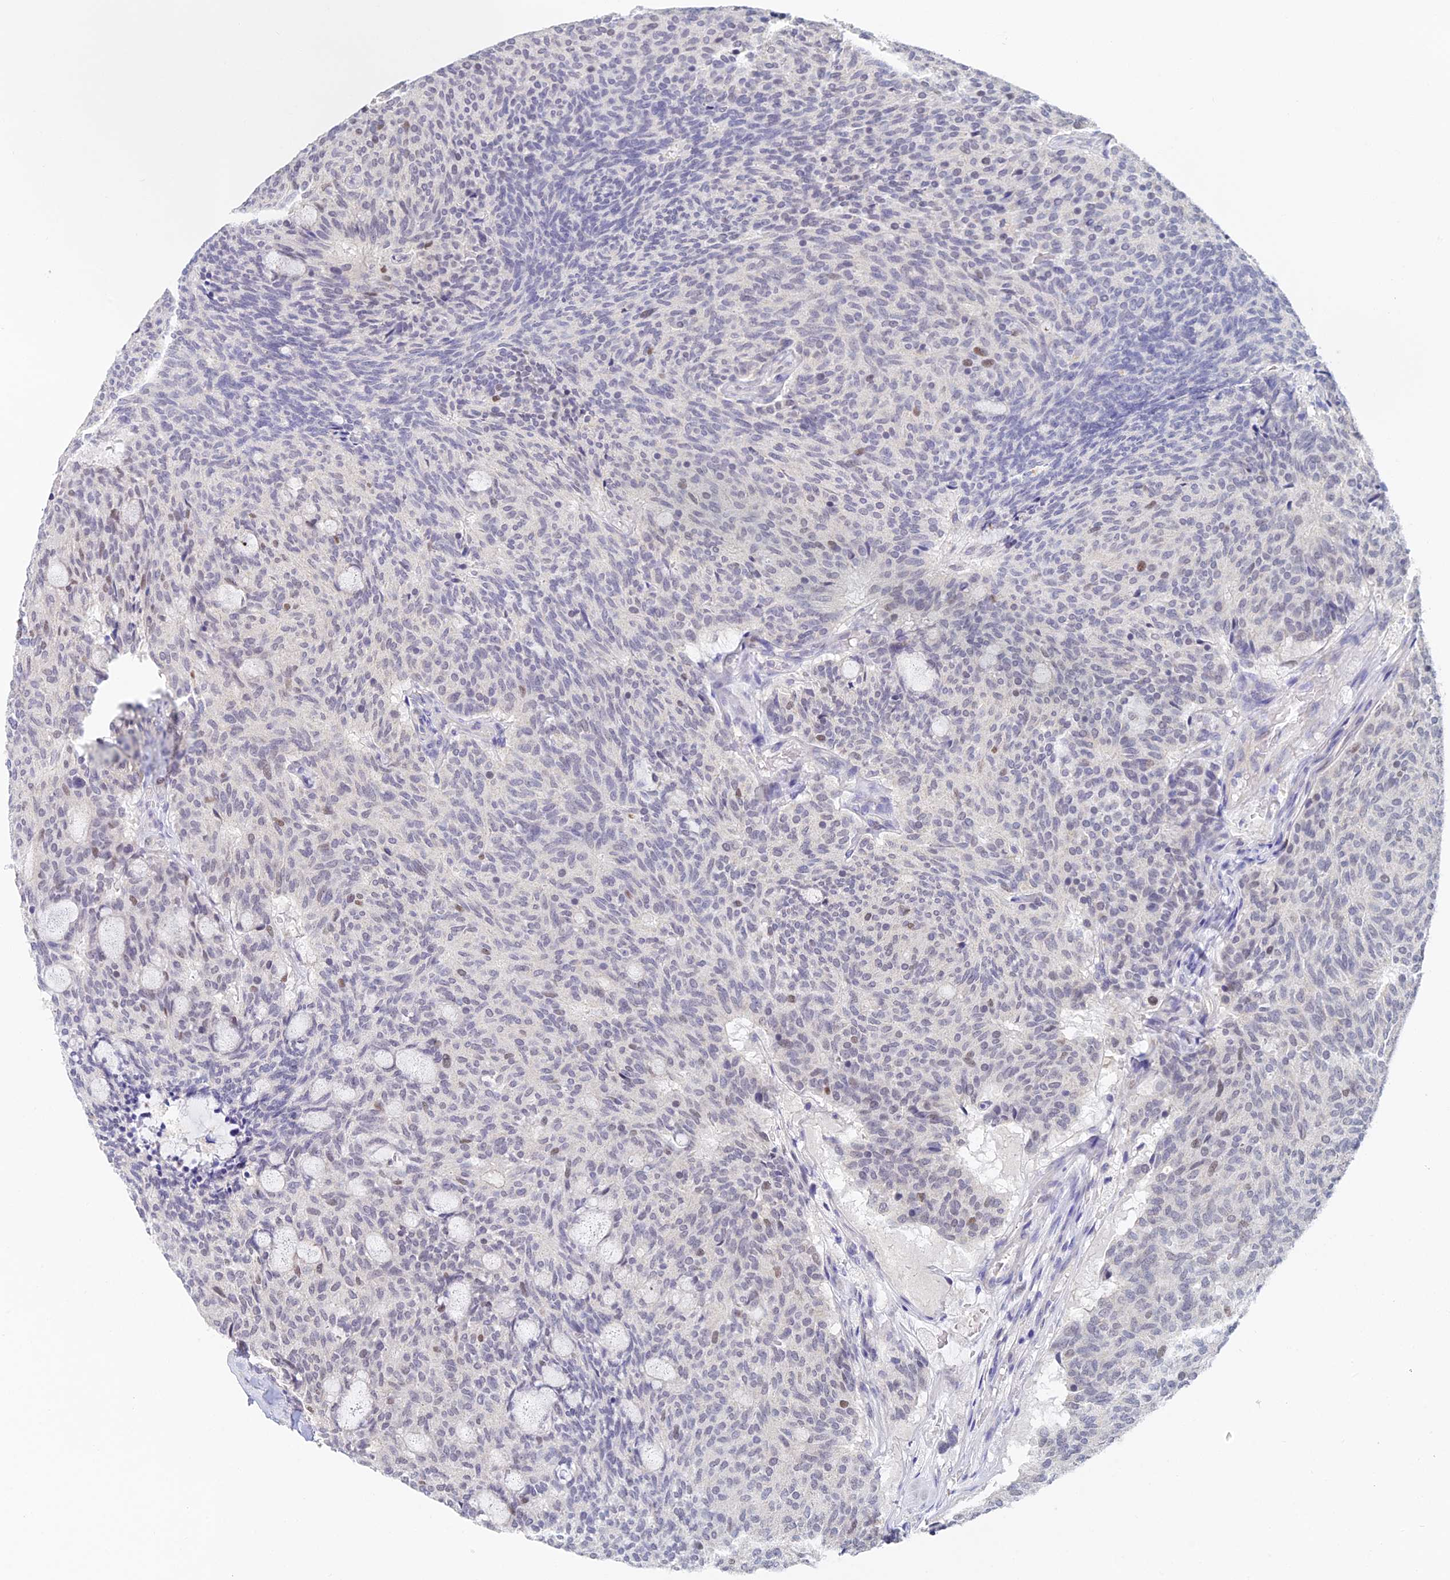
{"staining": {"intensity": "weak", "quantity": "<25%", "location": "nuclear"}, "tissue": "carcinoid", "cell_type": "Tumor cells", "image_type": "cancer", "snomed": [{"axis": "morphology", "description": "Carcinoid, malignant, NOS"}, {"axis": "topography", "description": "Pancreas"}], "caption": "High magnification brightfield microscopy of malignant carcinoid stained with DAB (brown) and counterstained with hematoxylin (blue): tumor cells show no significant positivity.", "gene": "MCM2", "patient": {"sex": "female", "age": 54}}